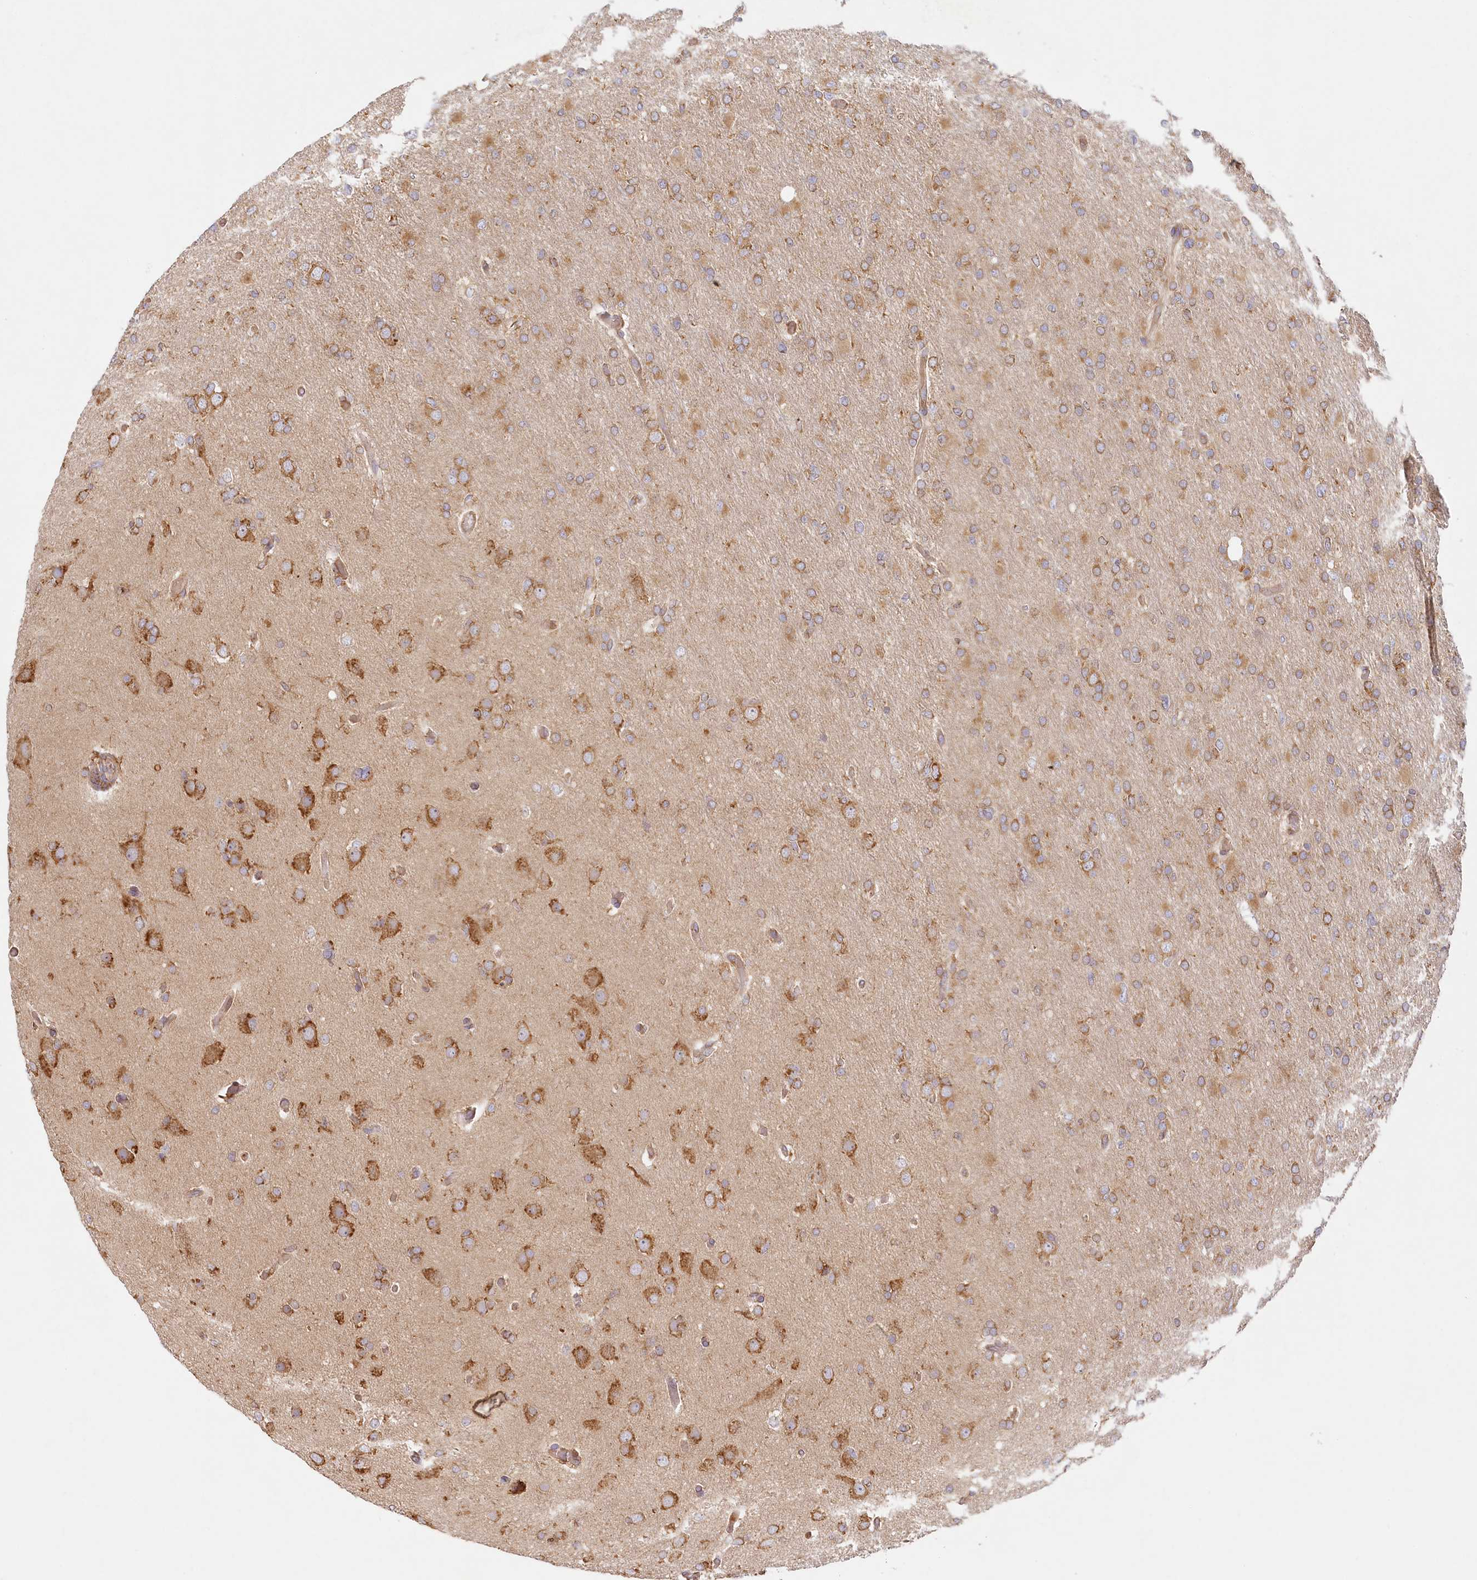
{"staining": {"intensity": "moderate", "quantity": ">75%", "location": "cytoplasmic/membranous"}, "tissue": "glioma", "cell_type": "Tumor cells", "image_type": "cancer", "snomed": [{"axis": "morphology", "description": "Glioma, malignant, High grade"}, {"axis": "topography", "description": "Cerebral cortex"}], "caption": "Tumor cells exhibit medium levels of moderate cytoplasmic/membranous expression in about >75% of cells in glioma.", "gene": "ACAP2", "patient": {"sex": "female", "age": 36}}